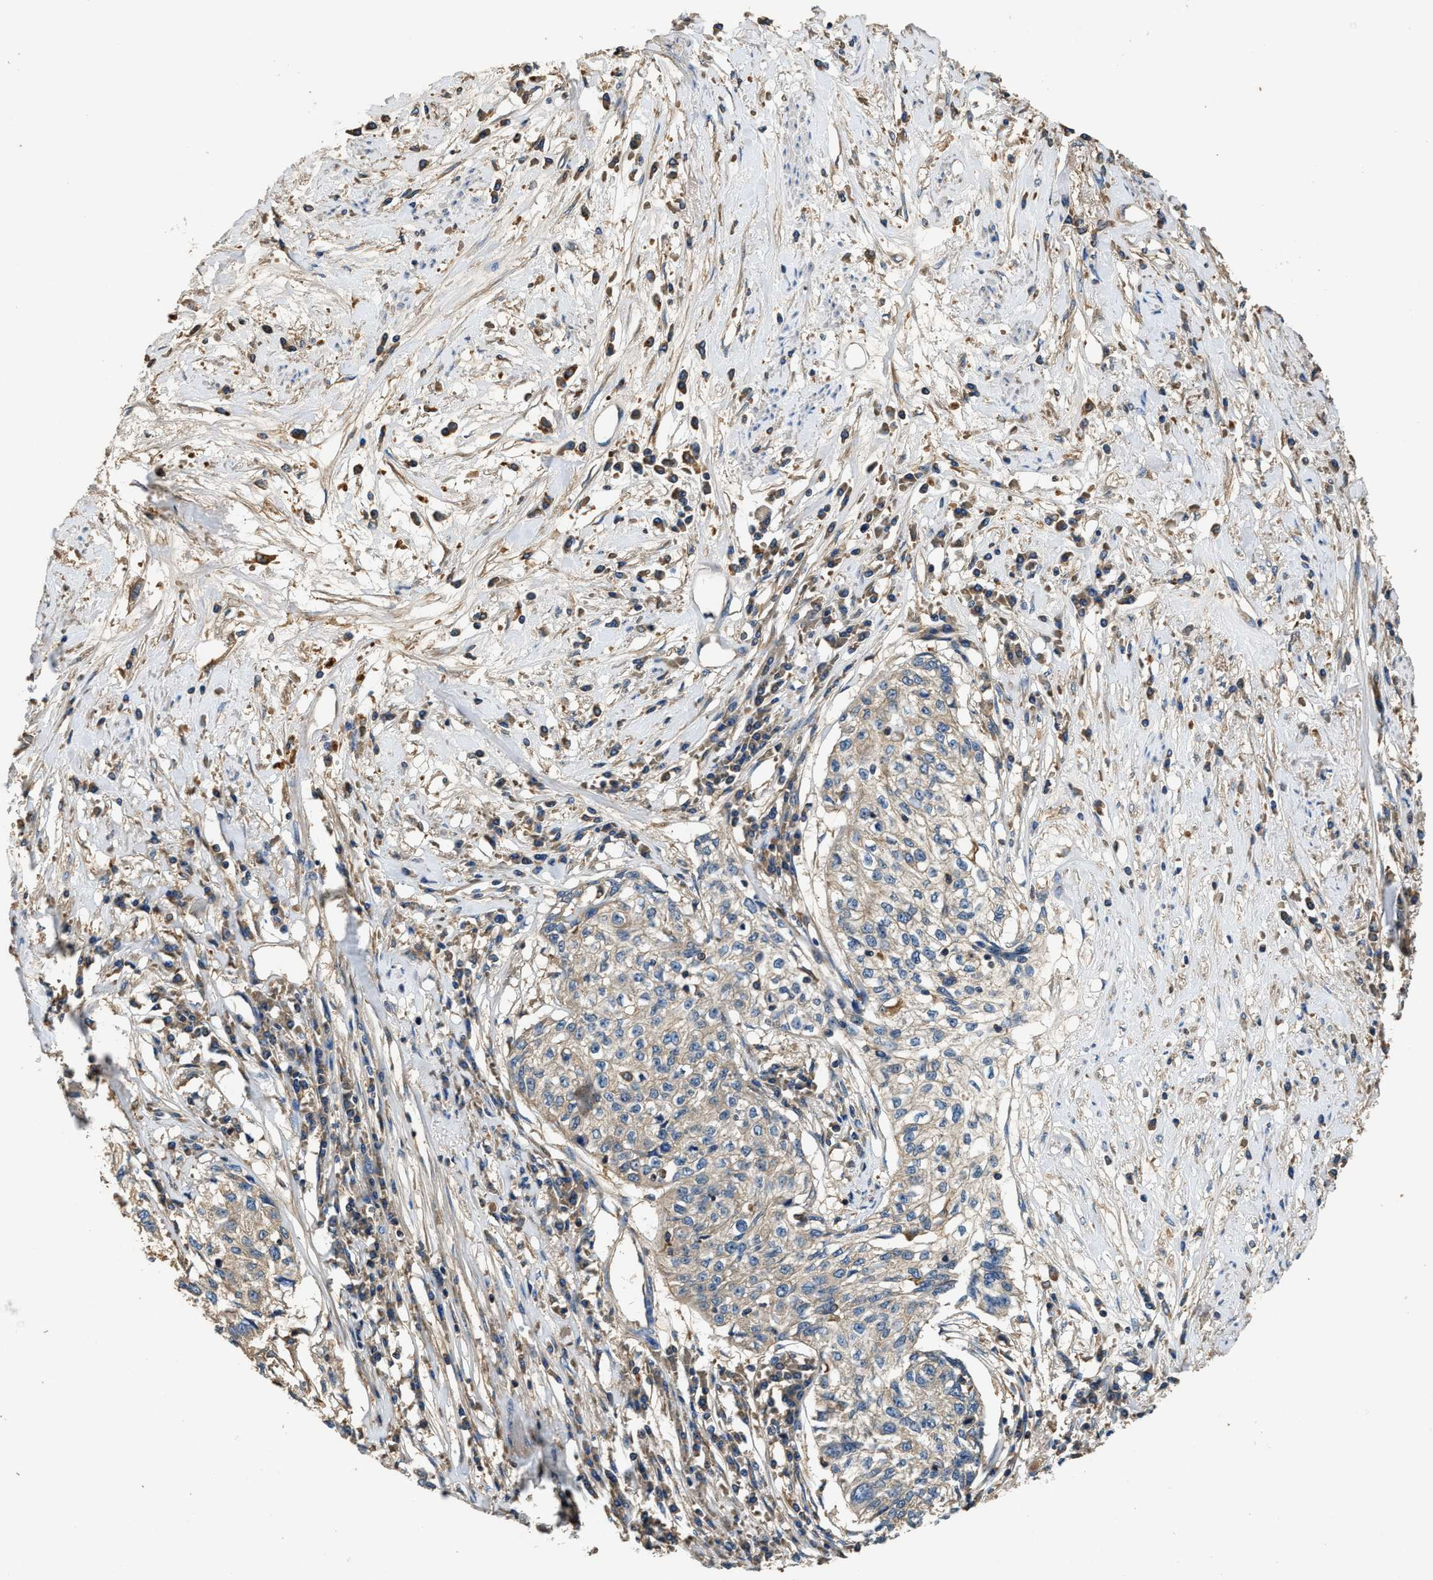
{"staining": {"intensity": "weak", "quantity": ">75%", "location": "cytoplasmic/membranous"}, "tissue": "cervical cancer", "cell_type": "Tumor cells", "image_type": "cancer", "snomed": [{"axis": "morphology", "description": "Squamous cell carcinoma, NOS"}, {"axis": "topography", "description": "Cervix"}], "caption": "High-magnification brightfield microscopy of cervical cancer stained with DAB (3,3'-diaminobenzidine) (brown) and counterstained with hematoxylin (blue). tumor cells exhibit weak cytoplasmic/membranous positivity is seen in approximately>75% of cells.", "gene": "BLOC1S1", "patient": {"sex": "female", "age": 57}}